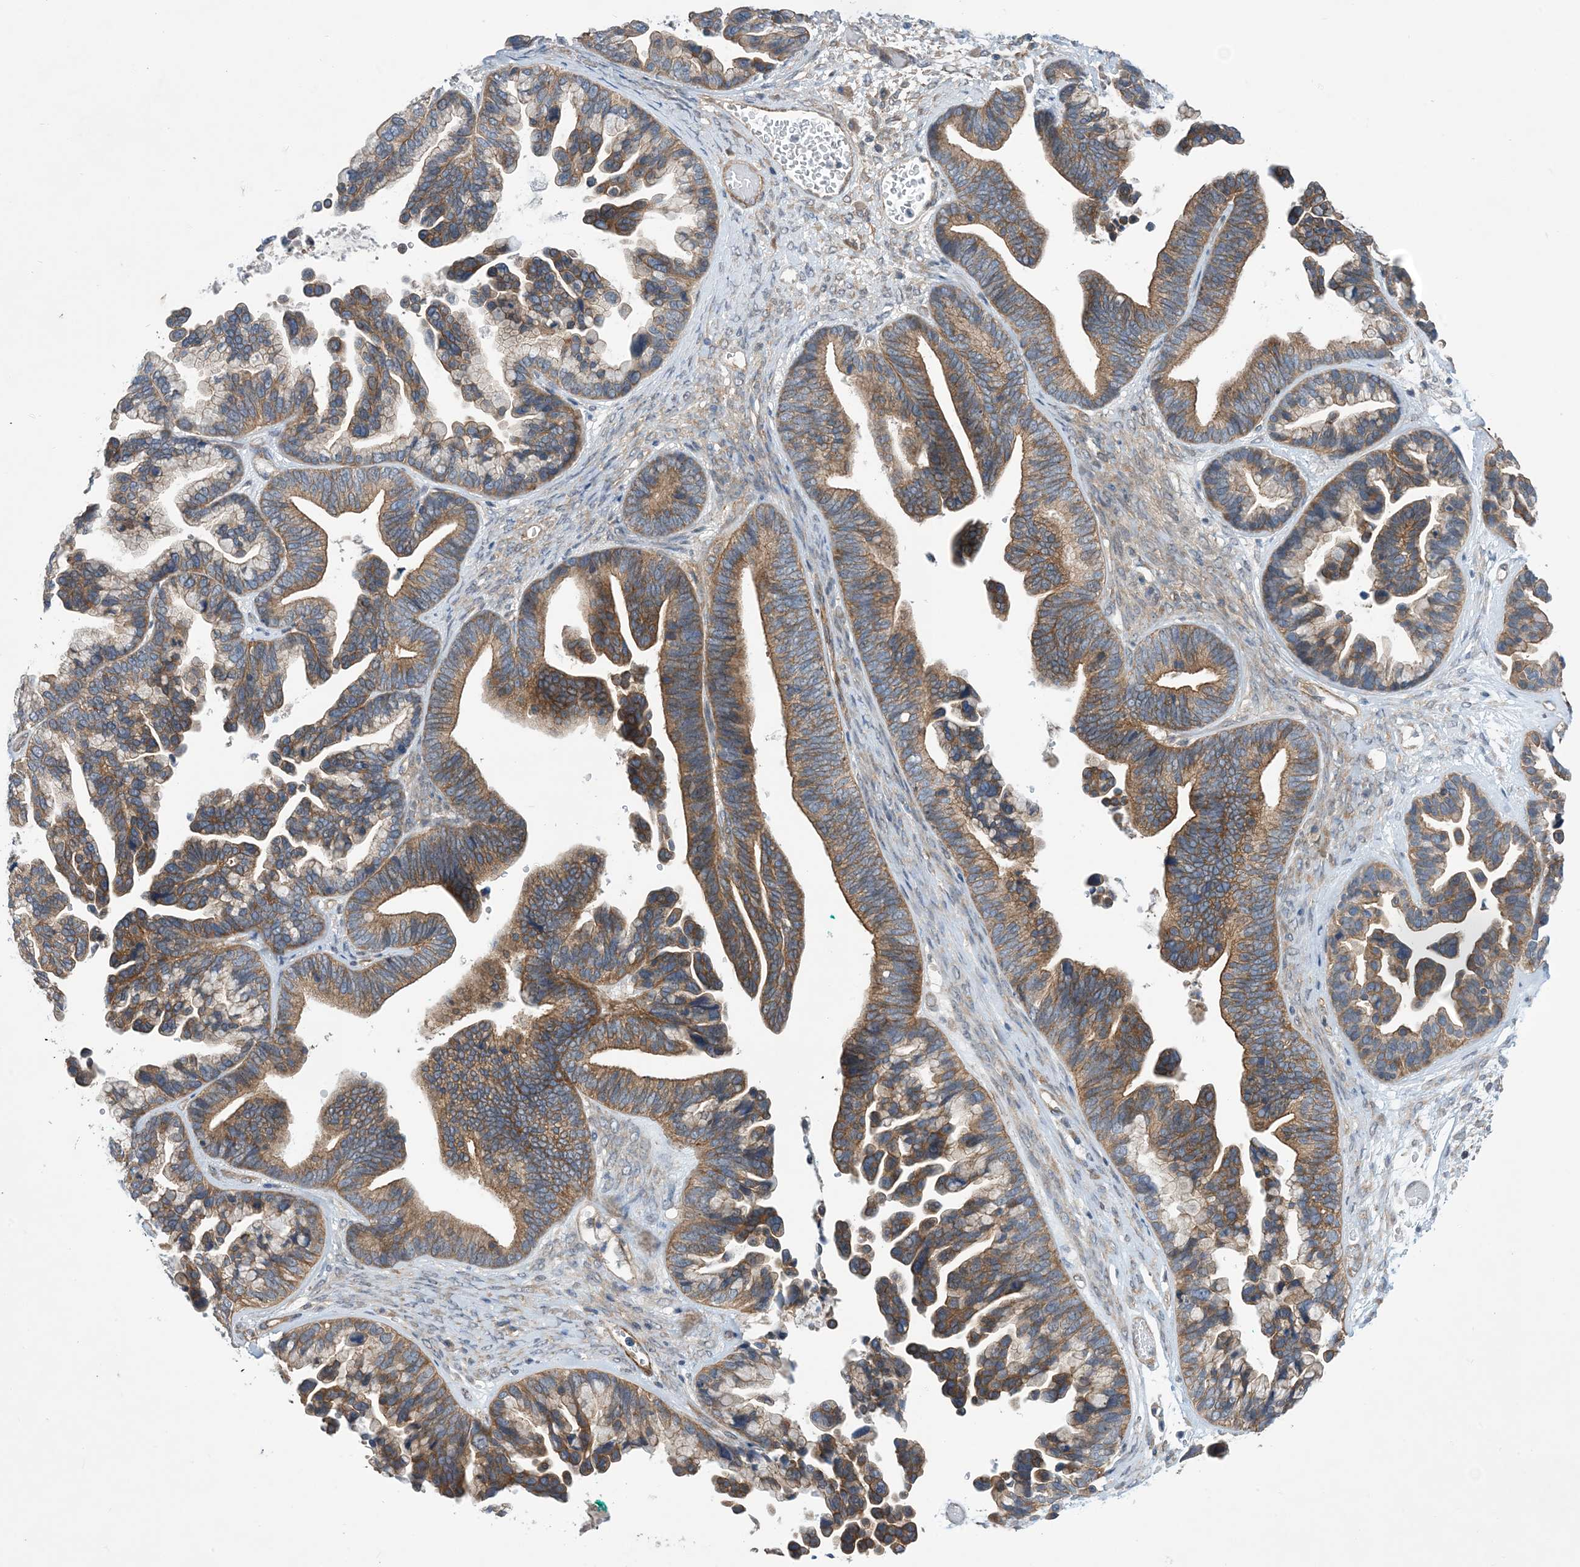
{"staining": {"intensity": "moderate", "quantity": ">75%", "location": "cytoplasmic/membranous"}, "tissue": "ovarian cancer", "cell_type": "Tumor cells", "image_type": "cancer", "snomed": [{"axis": "morphology", "description": "Cystadenocarcinoma, serous, NOS"}, {"axis": "topography", "description": "Ovary"}], "caption": "This is an image of immunohistochemistry staining of ovarian cancer (serous cystadenocarcinoma), which shows moderate staining in the cytoplasmic/membranous of tumor cells.", "gene": "EHBP1", "patient": {"sex": "female", "age": 56}}